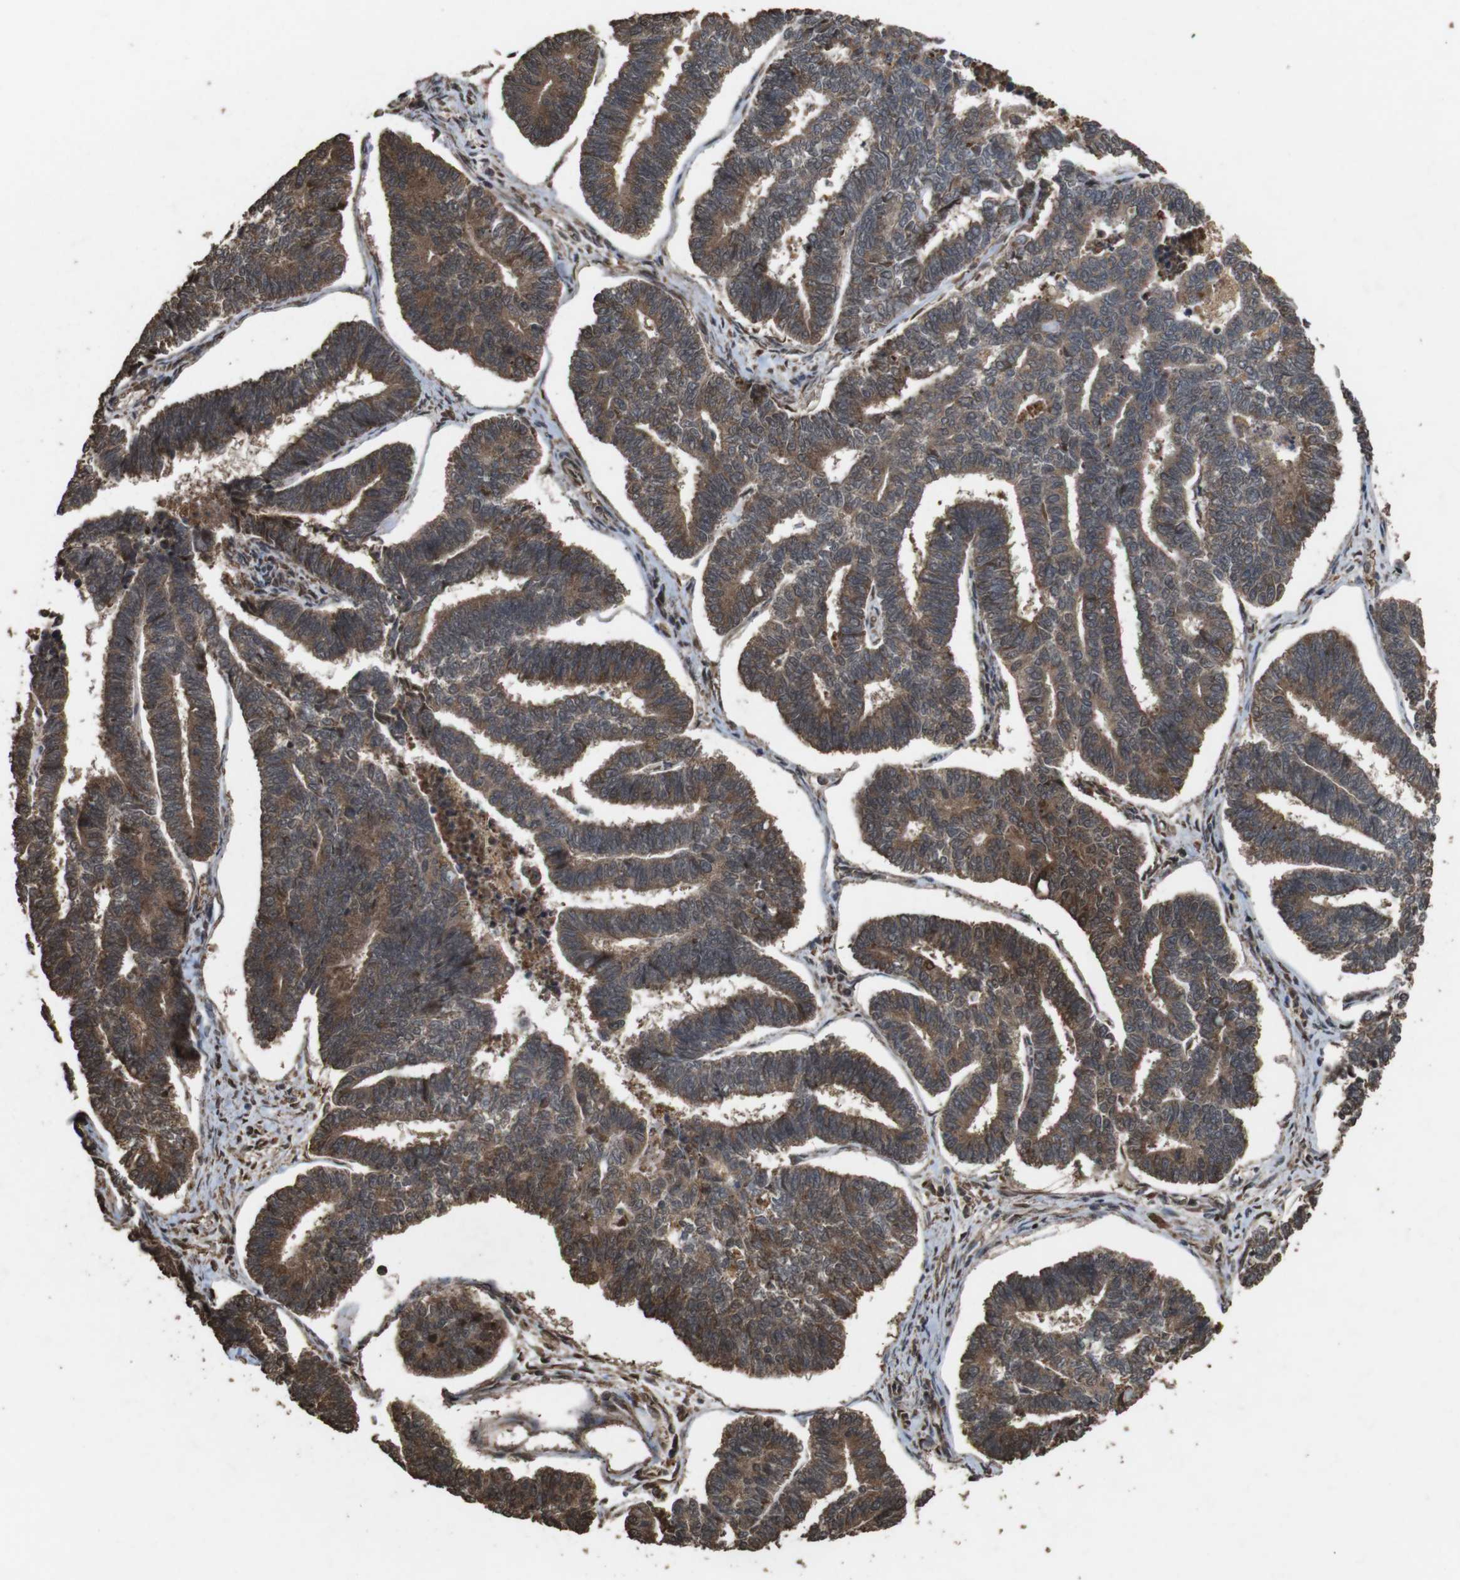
{"staining": {"intensity": "moderate", "quantity": ">75%", "location": "cytoplasmic/membranous"}, "tissue": "endometrial cancer", "cell_type": "Tumor cells", "image_type": "cancer", "snomed": [{"axis": "morphology", "description": "Adenocarcinoma, NOS"}, {"axis": "topography", "description": "Endometrium"}], "caption": "An immunohistochemistry (IHC) histopathology image of neoplastic tissue is shown. Protein staining in brown labels moderate cytoplasmic/membranous positivity in endometrial adenocarcinoma within tumor cells. Immunohistochemistry (ihc) stains the protein in brown and the nuclei are stained blue.", "gene": "RRAS2", "patient": {"sex": "female", "age": 70}}